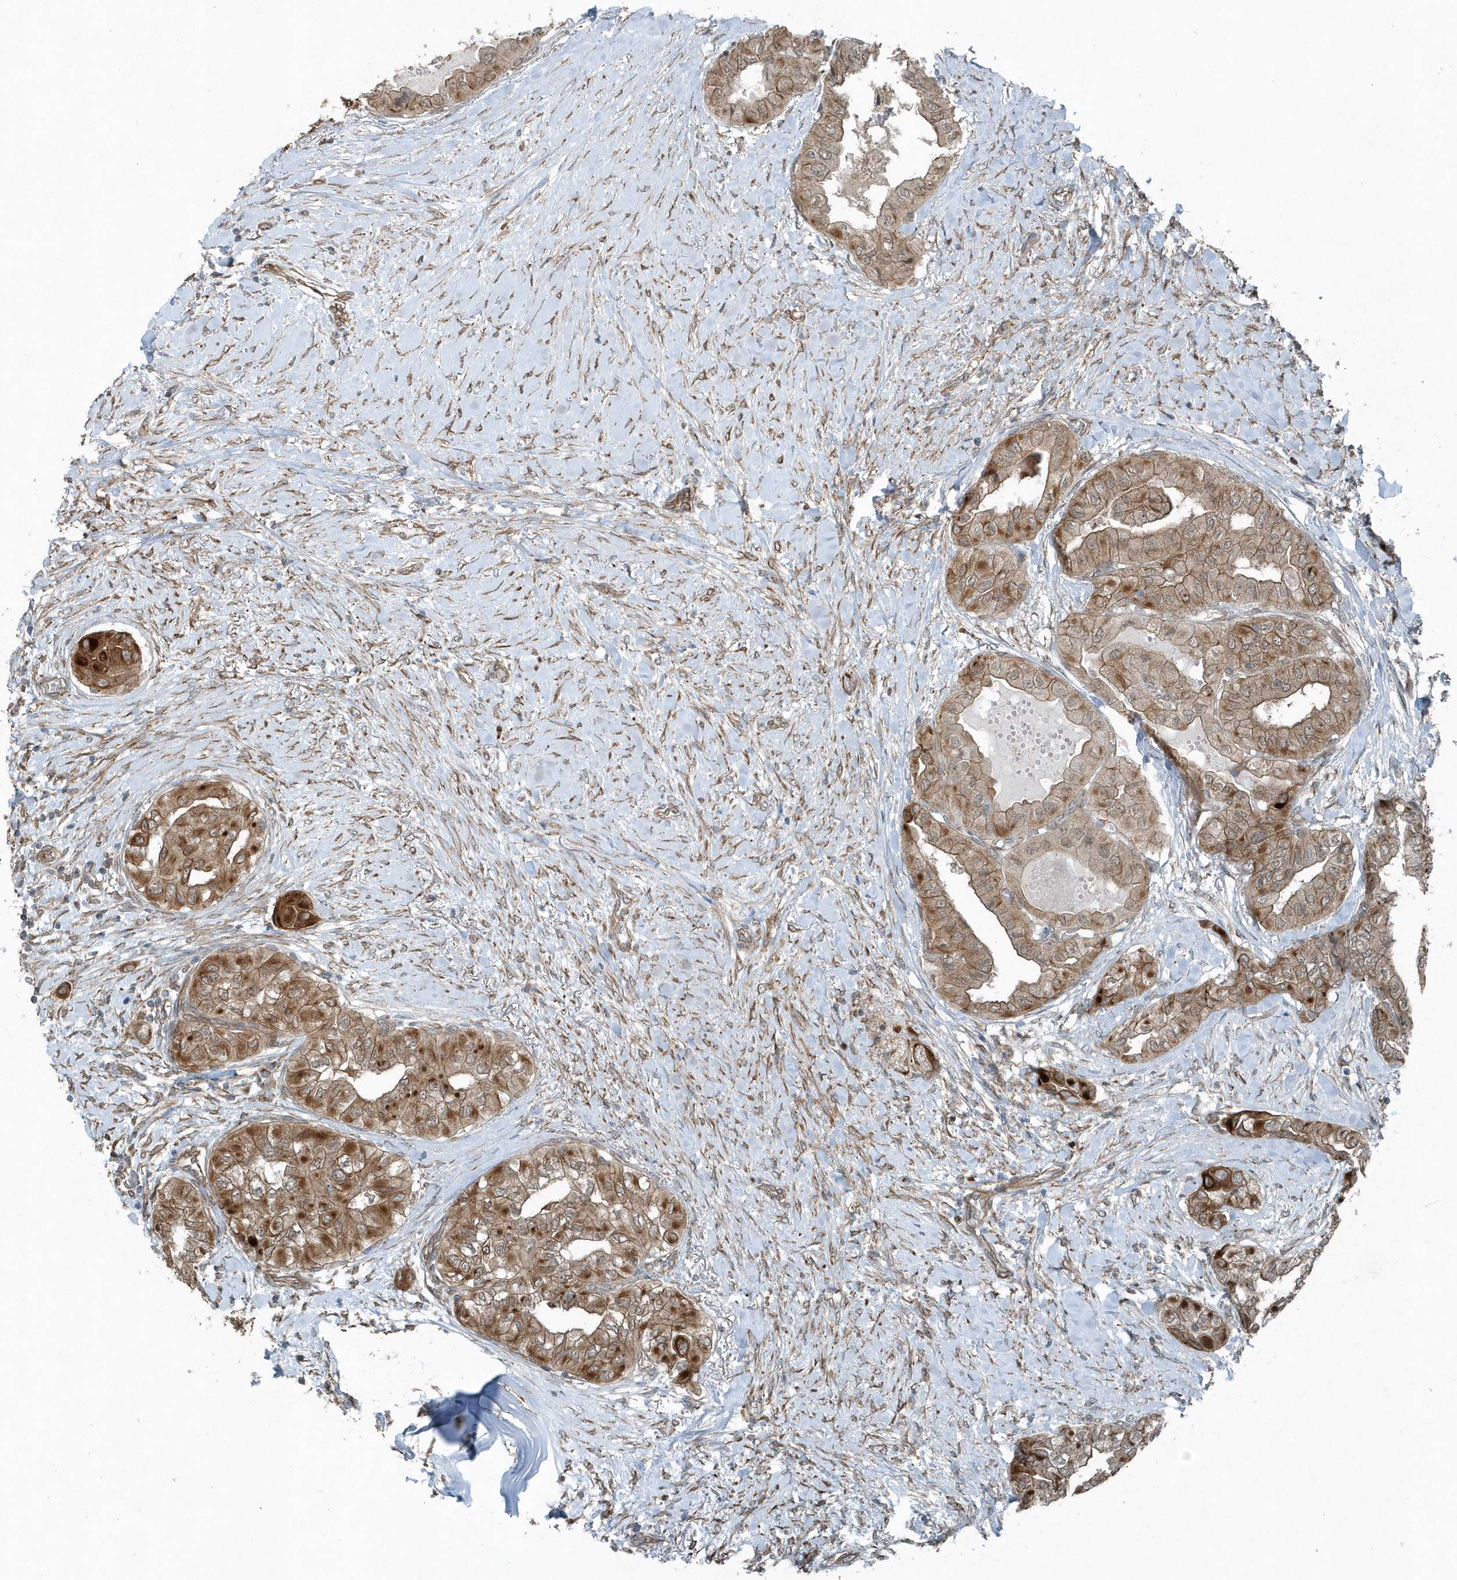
{"staining": {"intensity": "moderate", "quantity": ">75%", "location": "cytoplasmic/membranous"}, "tissue": "thyroid cancer", "cell_type": "Tumor cells", "image_type": "cancer", "snomed": [{"axis": "morphology", "description": "Papillary adenocarcinoma, NOS"}, {"axis": "topography", "description": "Thyroid gland"}], "caption": "A brown stain shows moderate cytoplasmic/membranous expression of a protein in human thyroid papillary adenocarcinoma tumor cells.", "gene": "GCC2", "patient": {"sex": "female", "age": 59}}